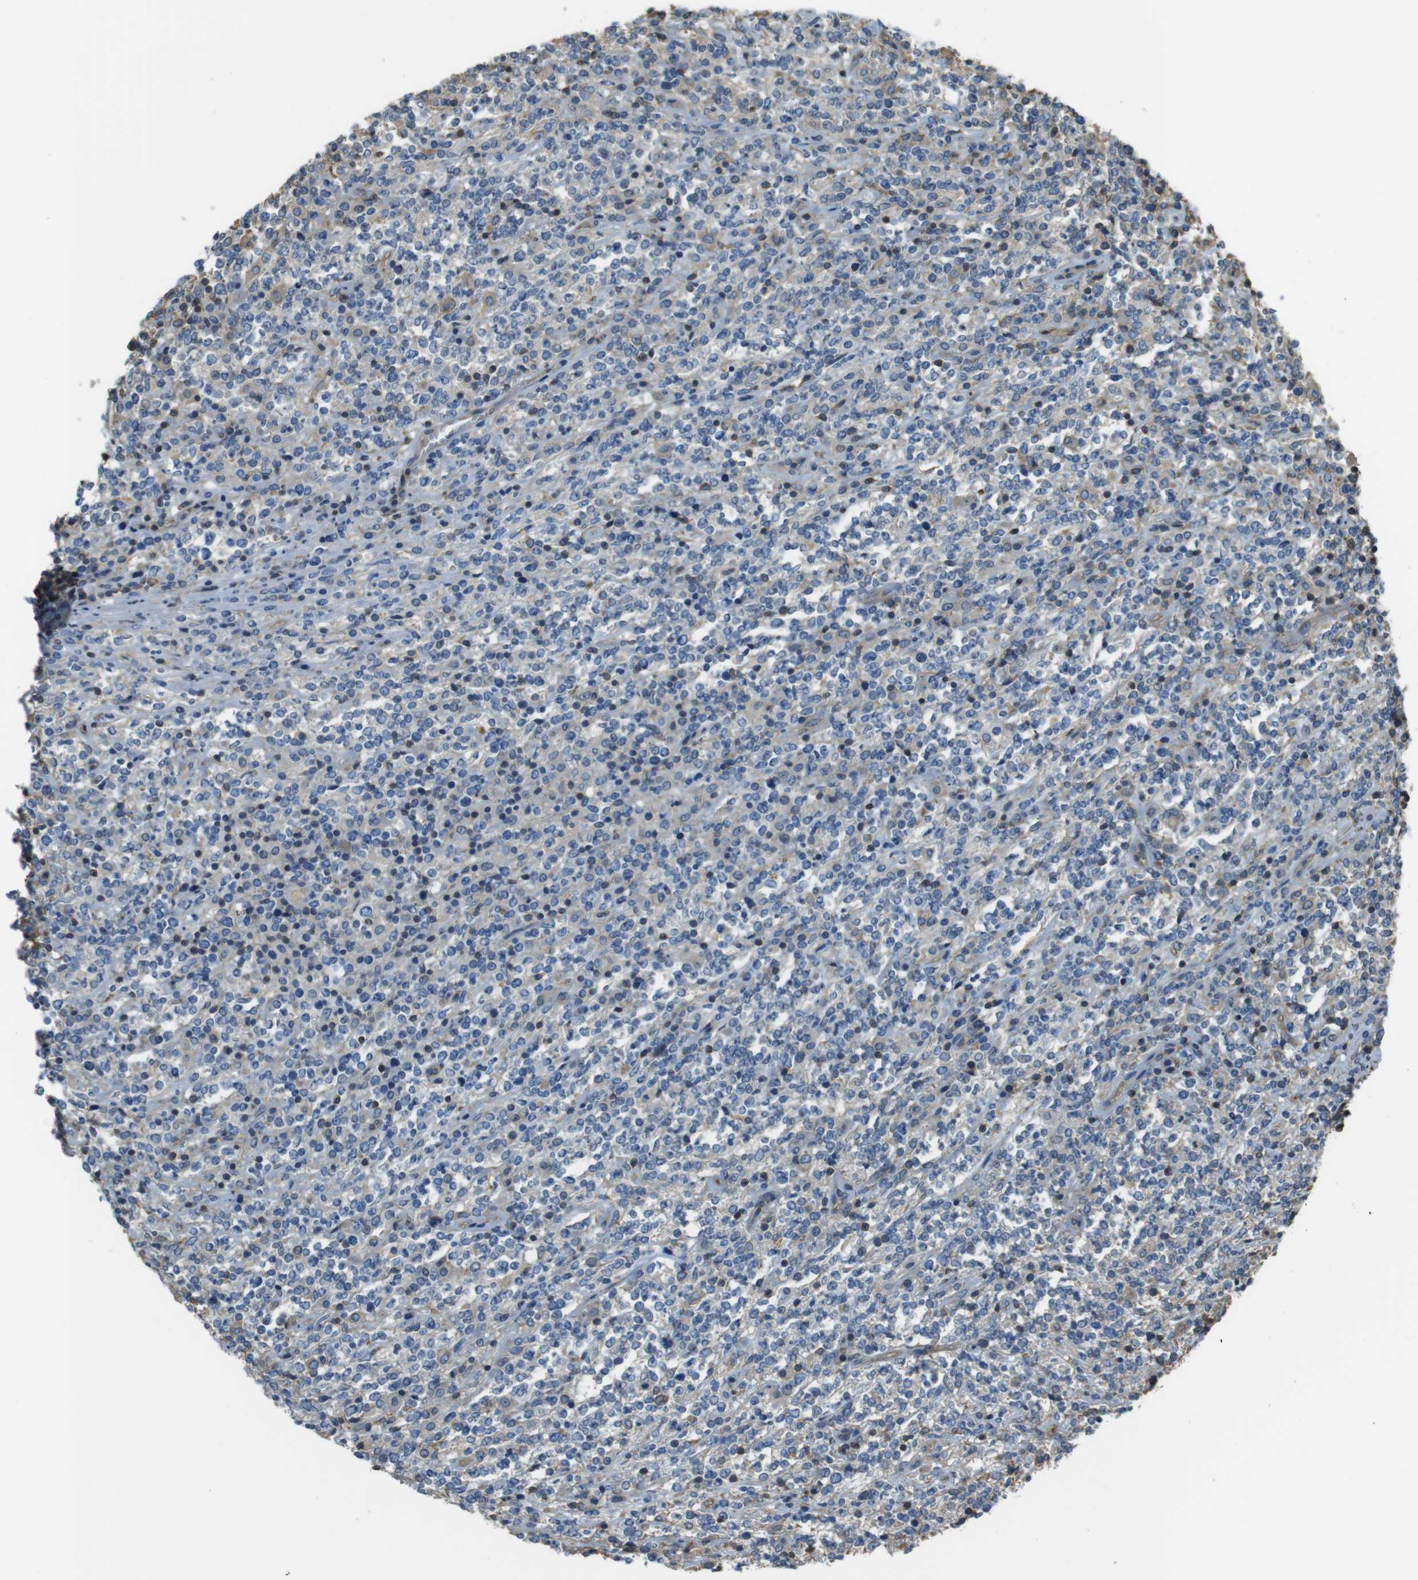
{"staining": {"intensity": "weak", "quantity": "<25%", "location": "cytoplasmic/membranous"}, "tissue": "lymphoma", "cell_type": "Tumor cells", "image_type": "cancer", "snomed": [{"axis": "morphology", "description": "Malignant lymphoma, non-Hodgkin's type, High grade"}, {"axis": "topography", "description": "Soft tissue"}], "caption": "Histopathology image shows no significant protein expression in tumor cells of lymphoma.", "gene": "FCAR", "patient": {"sex": "male", "age": 18}}